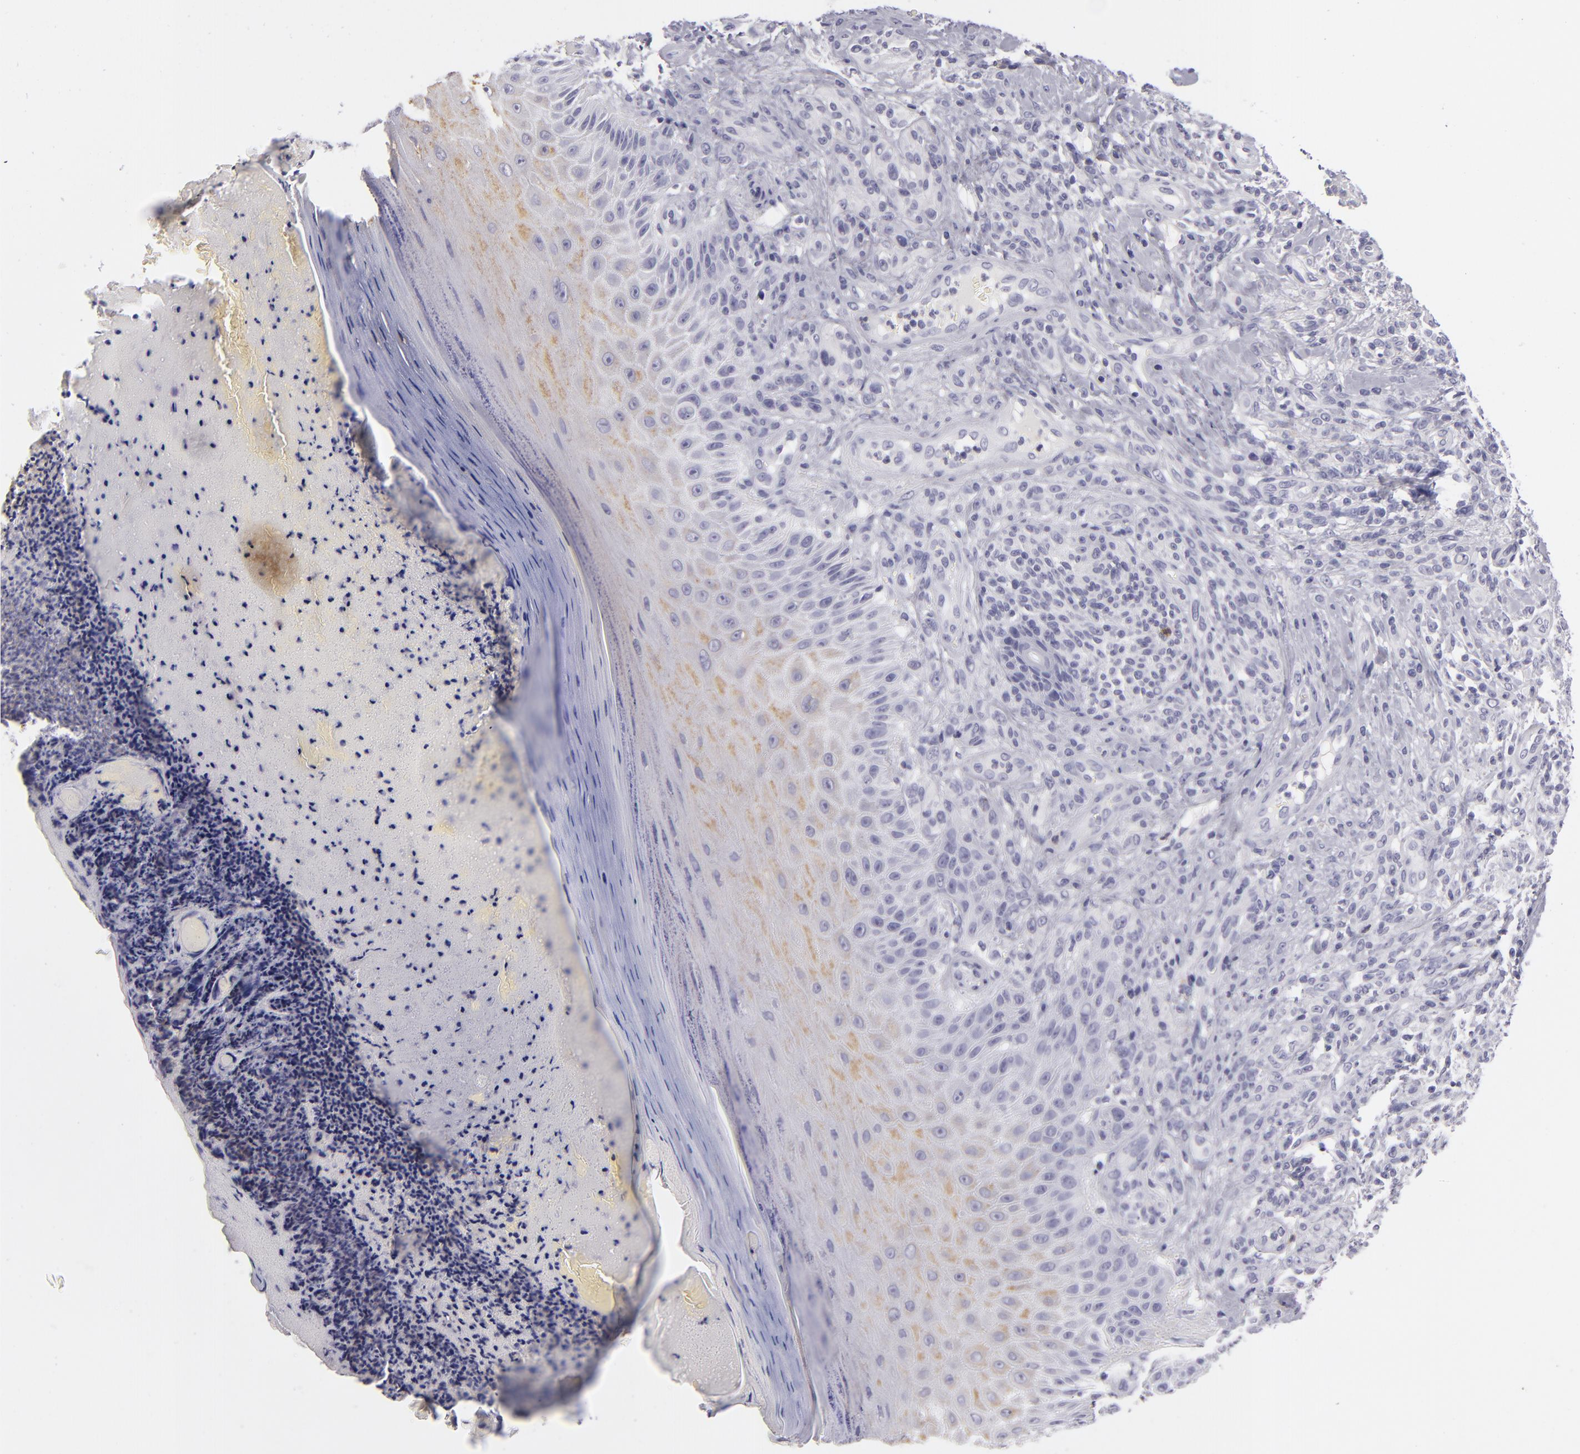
{"staining": {"intensity": "negative", "quantity": "none", "location": "none"}, "tissue": "melanoma", "cell_type": "Tumor cells", "image_type": "cancer", "snomed": [{"axis": "morphology", "description": "Malignant melanoma, NOS"}, {"axis": "topography", "description": "Skin"}], "caption": "The histopathology image demonstrates no significant expression in tumor cells of melanoma. (Stains: DAB (3,3'-diaminobenzidine) IHC with hematoxylin counter stain, Microscopy: brightfield microscopy at high magnification).", "gene": "TNNC1", "patient": {"sex": "male", "age": 57}}